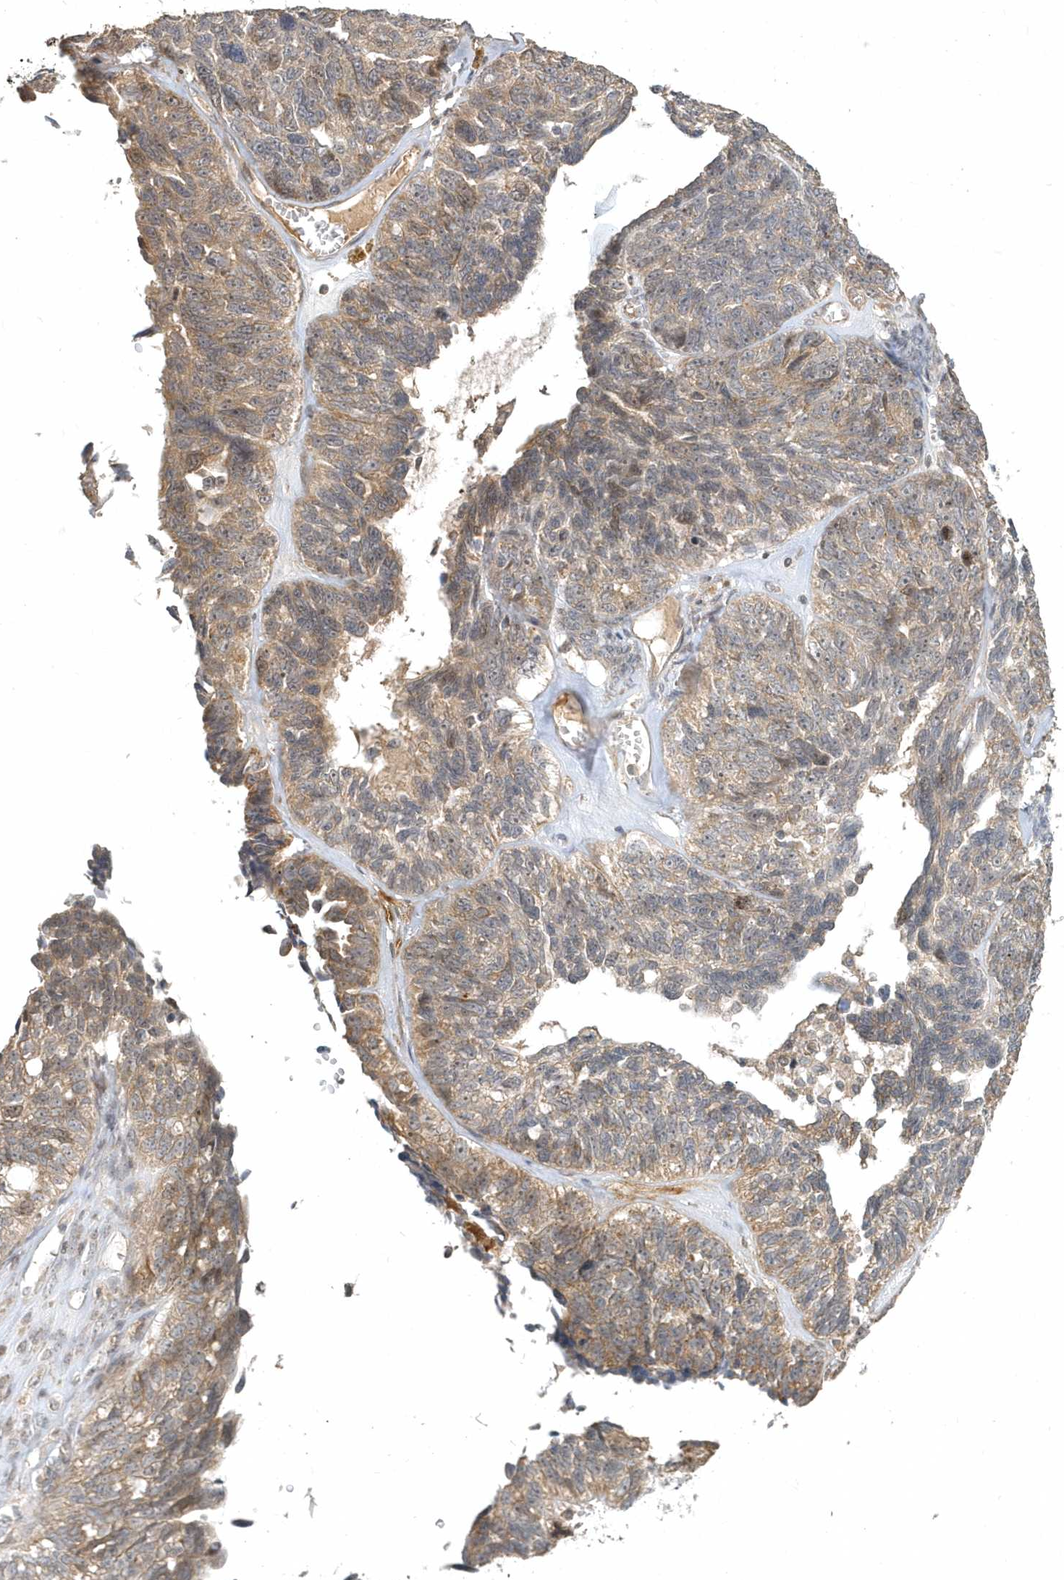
{"staining": {"intensity": "moderate", "quantity": ">75%", "location": "cytoplasmic/membranous"}, "tissue": "ovarian cancer", "cell_type": "Tumor cells", "image_type": "cancer", "snomed": [{"axis": "morphology", "description": "Cystadenocarcinoma, serous, NOS"}, {"axis": "topography", "description": "Ovary"}], "caption": "About >75% of tumor cells in serous cystadenocarcinoma (ovarian) show moderate cytoplasmic/membranous protein staining as visualized by brown immunohistochemical staining.", "gene": "TRAIP", "patient": {"sex": "female", "age": 79}}